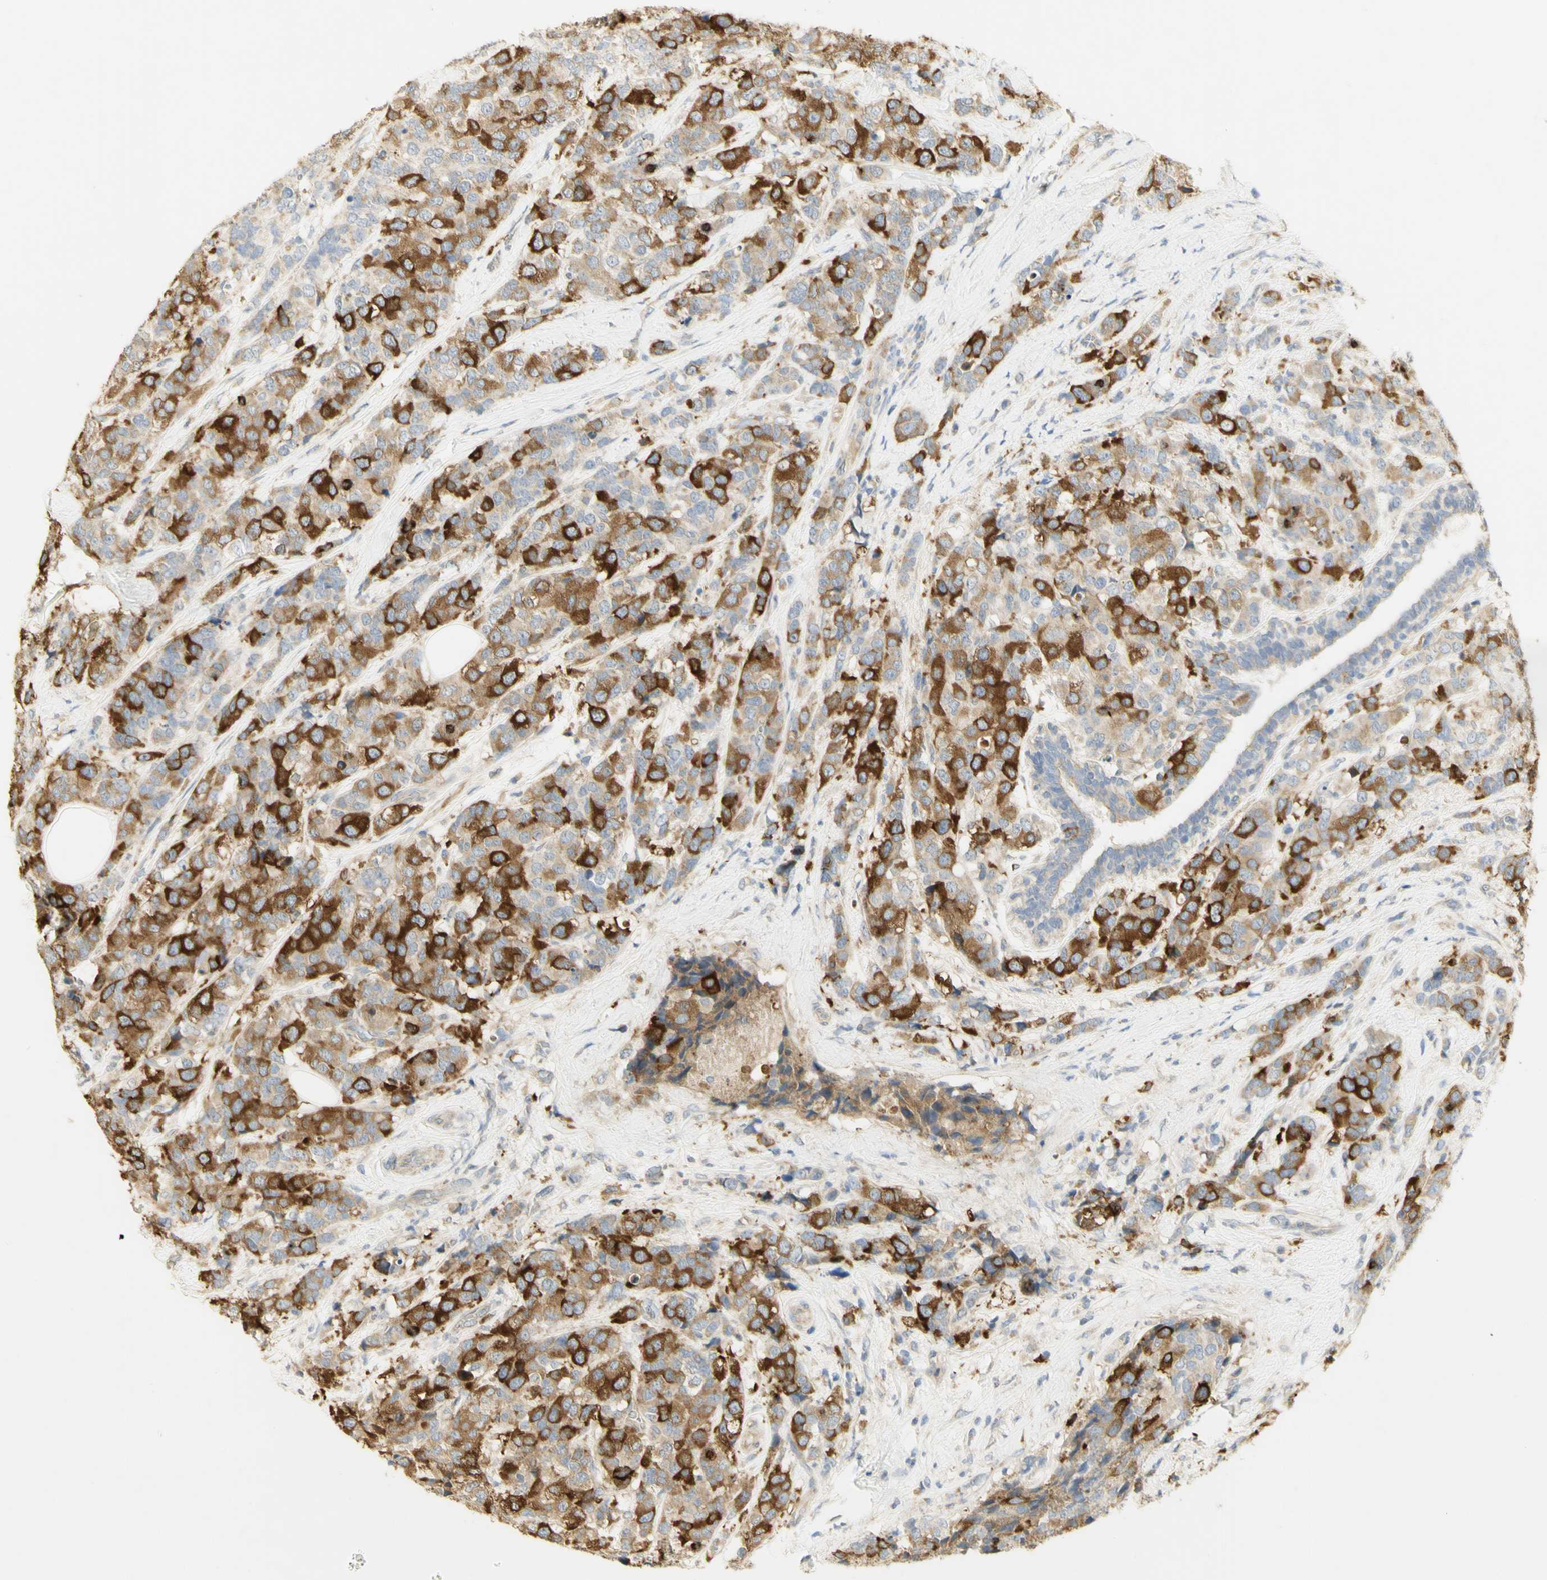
{"staining": {"intensity": "strong", "quantity": ">75%", "location": "cytoplasmic/membranous"}, "tissue": "breast cancer", "cell_type": "Tumor cells", "image_type": "cancer", "snomed": [{"axis": "morphology", "description": "Lobular carcinoma"}, {"axis": "topography", "description": "Breast"}], "caption": "The photomicrograph demonstrates immunohistochemical staining of breast cancer (lobular carcinoma). There is strong cytoplasmic/membranous staining is present in approximately >75% of tumor cells.", "gene": "KIF11", "patient": {"sex": "female", "age": 59}}